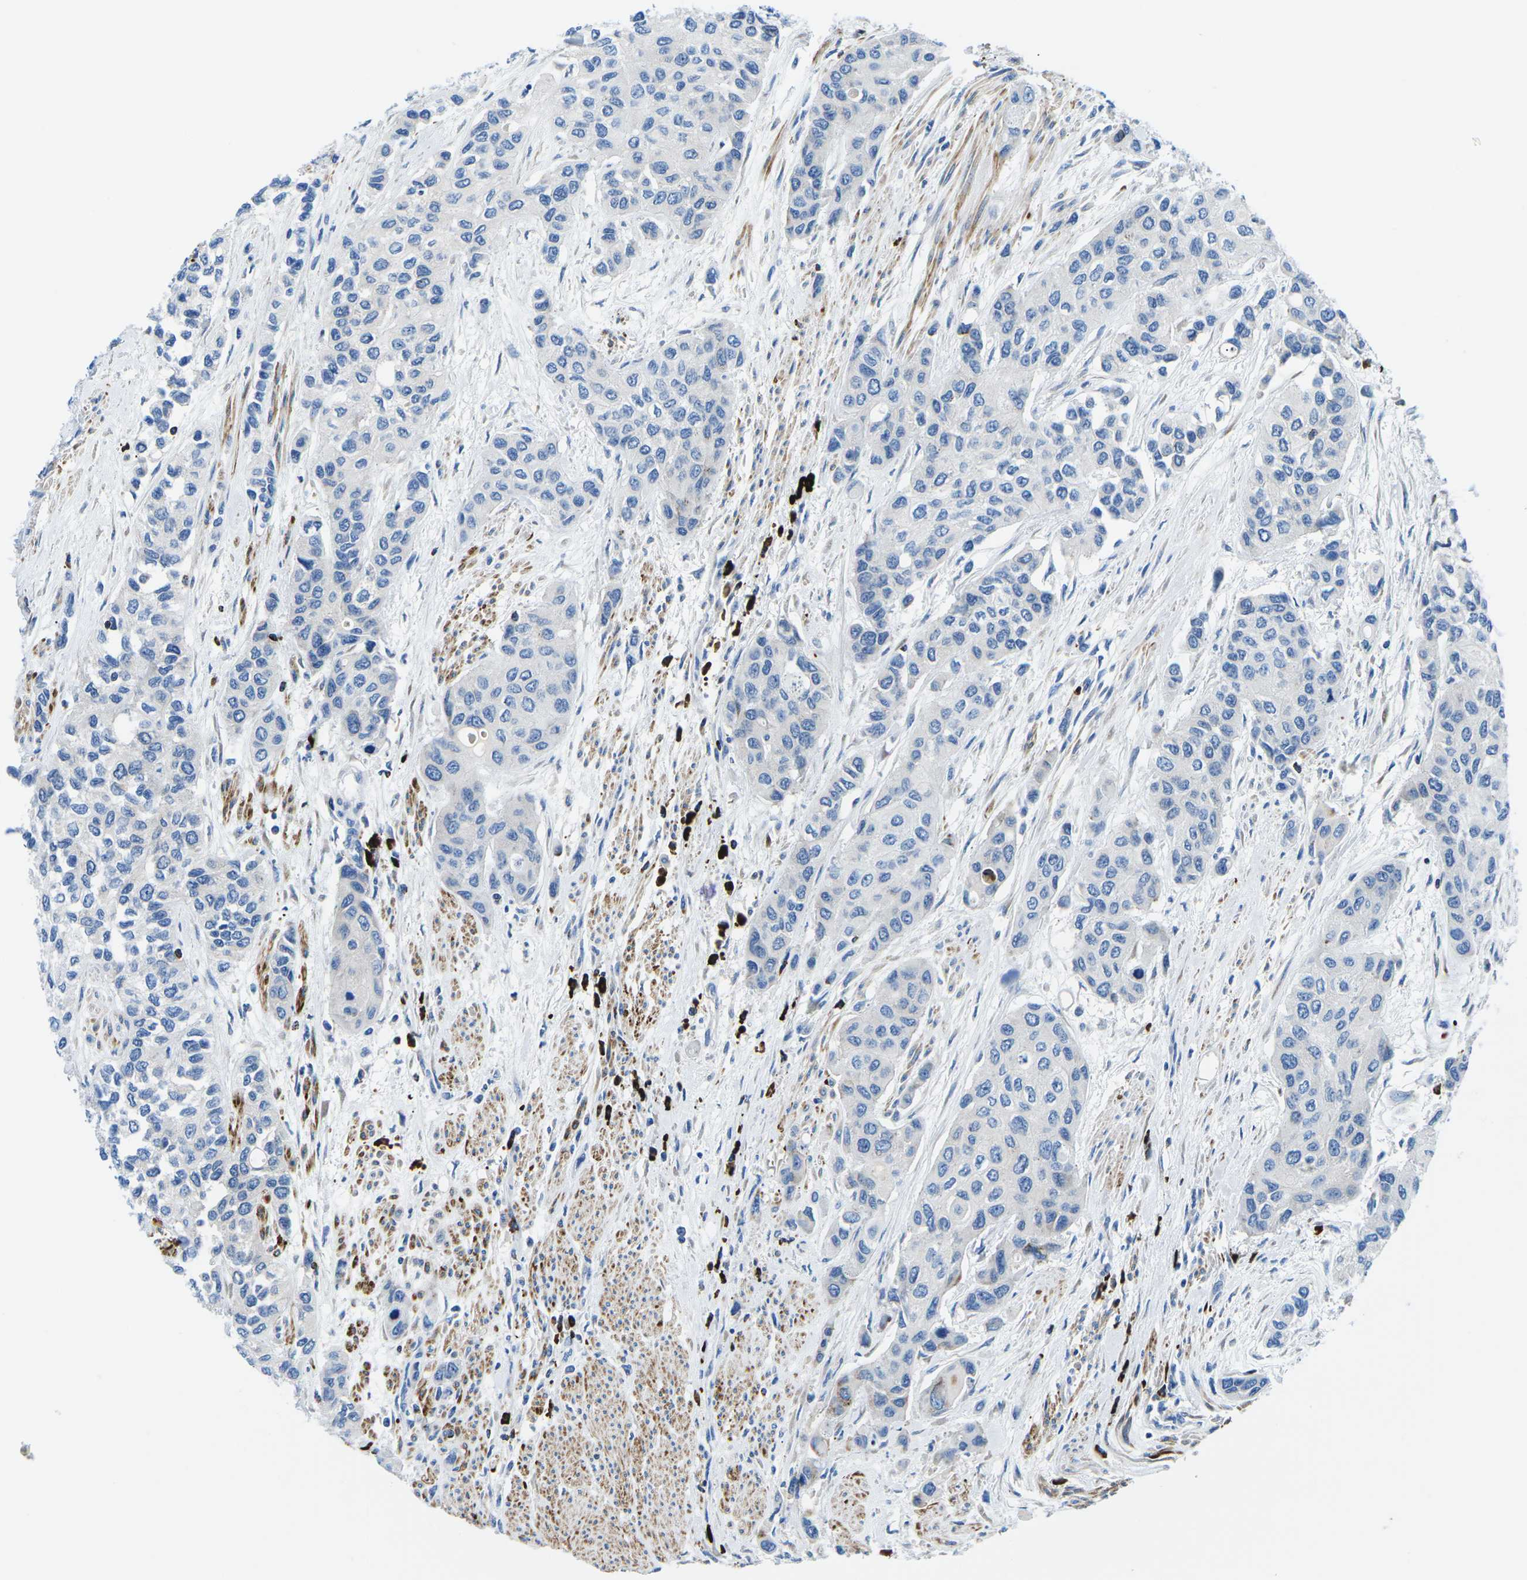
{"staining": {"intensity": "negative", "quantity": "none", "location": "none"}, "tissue": "urothelial cancer", "cell_type": "Tumor cells", "image_type": "cancer", "snomed": [{"axis": "morphology", "description": "Urothelial carcinoma, High grade"}, {"axis": "topography", "description": "Urinary bladder"}], "caption": "High power microscopy image of an IHC micrograph of urothelial cancer, revealing no significant positivity in tumor cells.", "gene": "MC4R", "patient": {"sex": "female", "age": 56}}